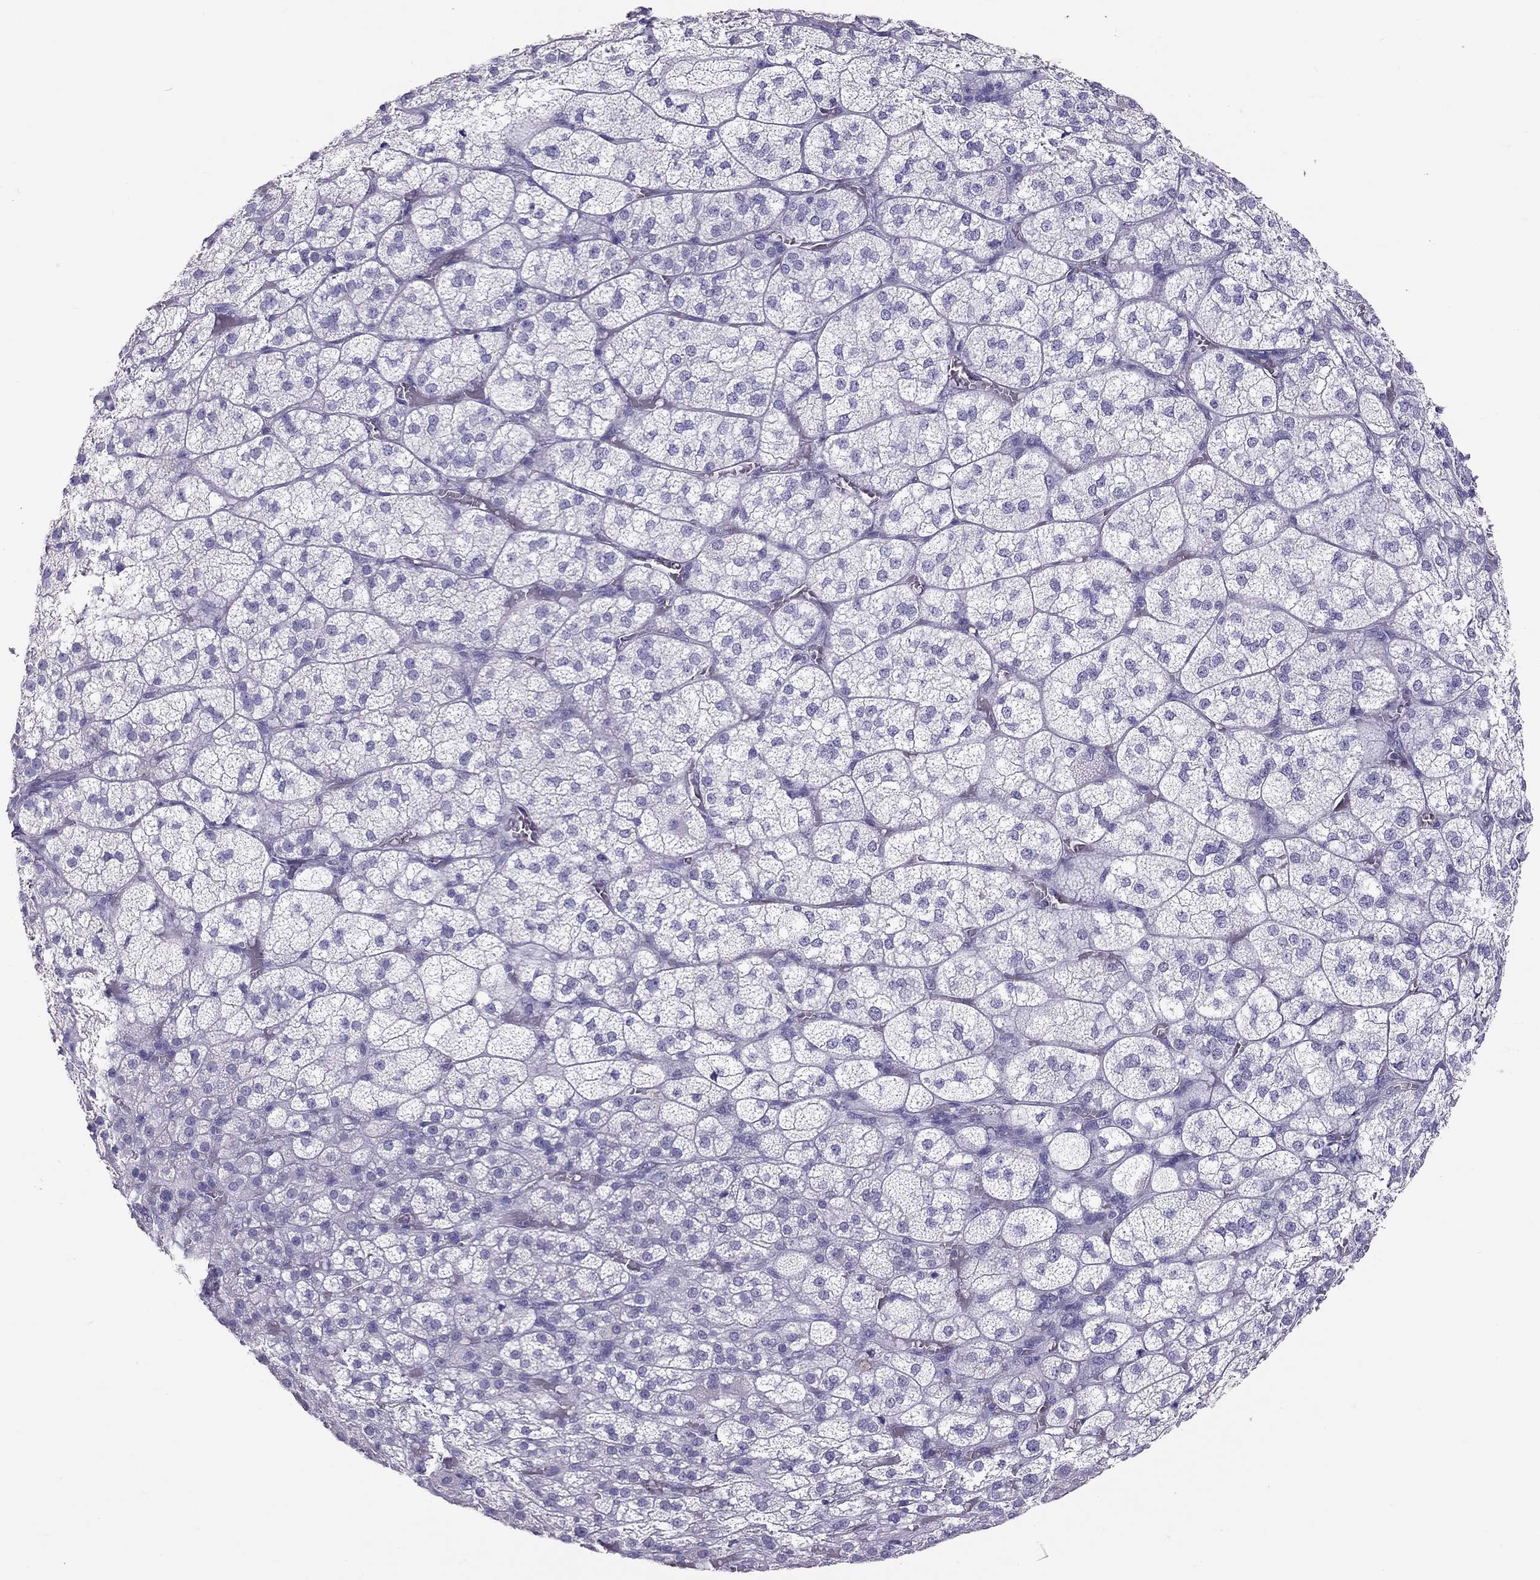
{"staining": {"intensity": "negative", "quantity": "none", "location": "none"}, "tissue": "adrenal gland", "cell_type": "Glandular cells", "image_type": "normal", "snomed": [{"axis": "morphology", "description": "Normal tissue, NOS"}, {"axis": "topography", "description": "Adrenal gland"}], "caption": "This is an immunohistochemistry image of benign human adrenal gland. There is no staining in glandular cells.", "gene": "PSMB11", "patient": {"sex": "female", "age": 60}}